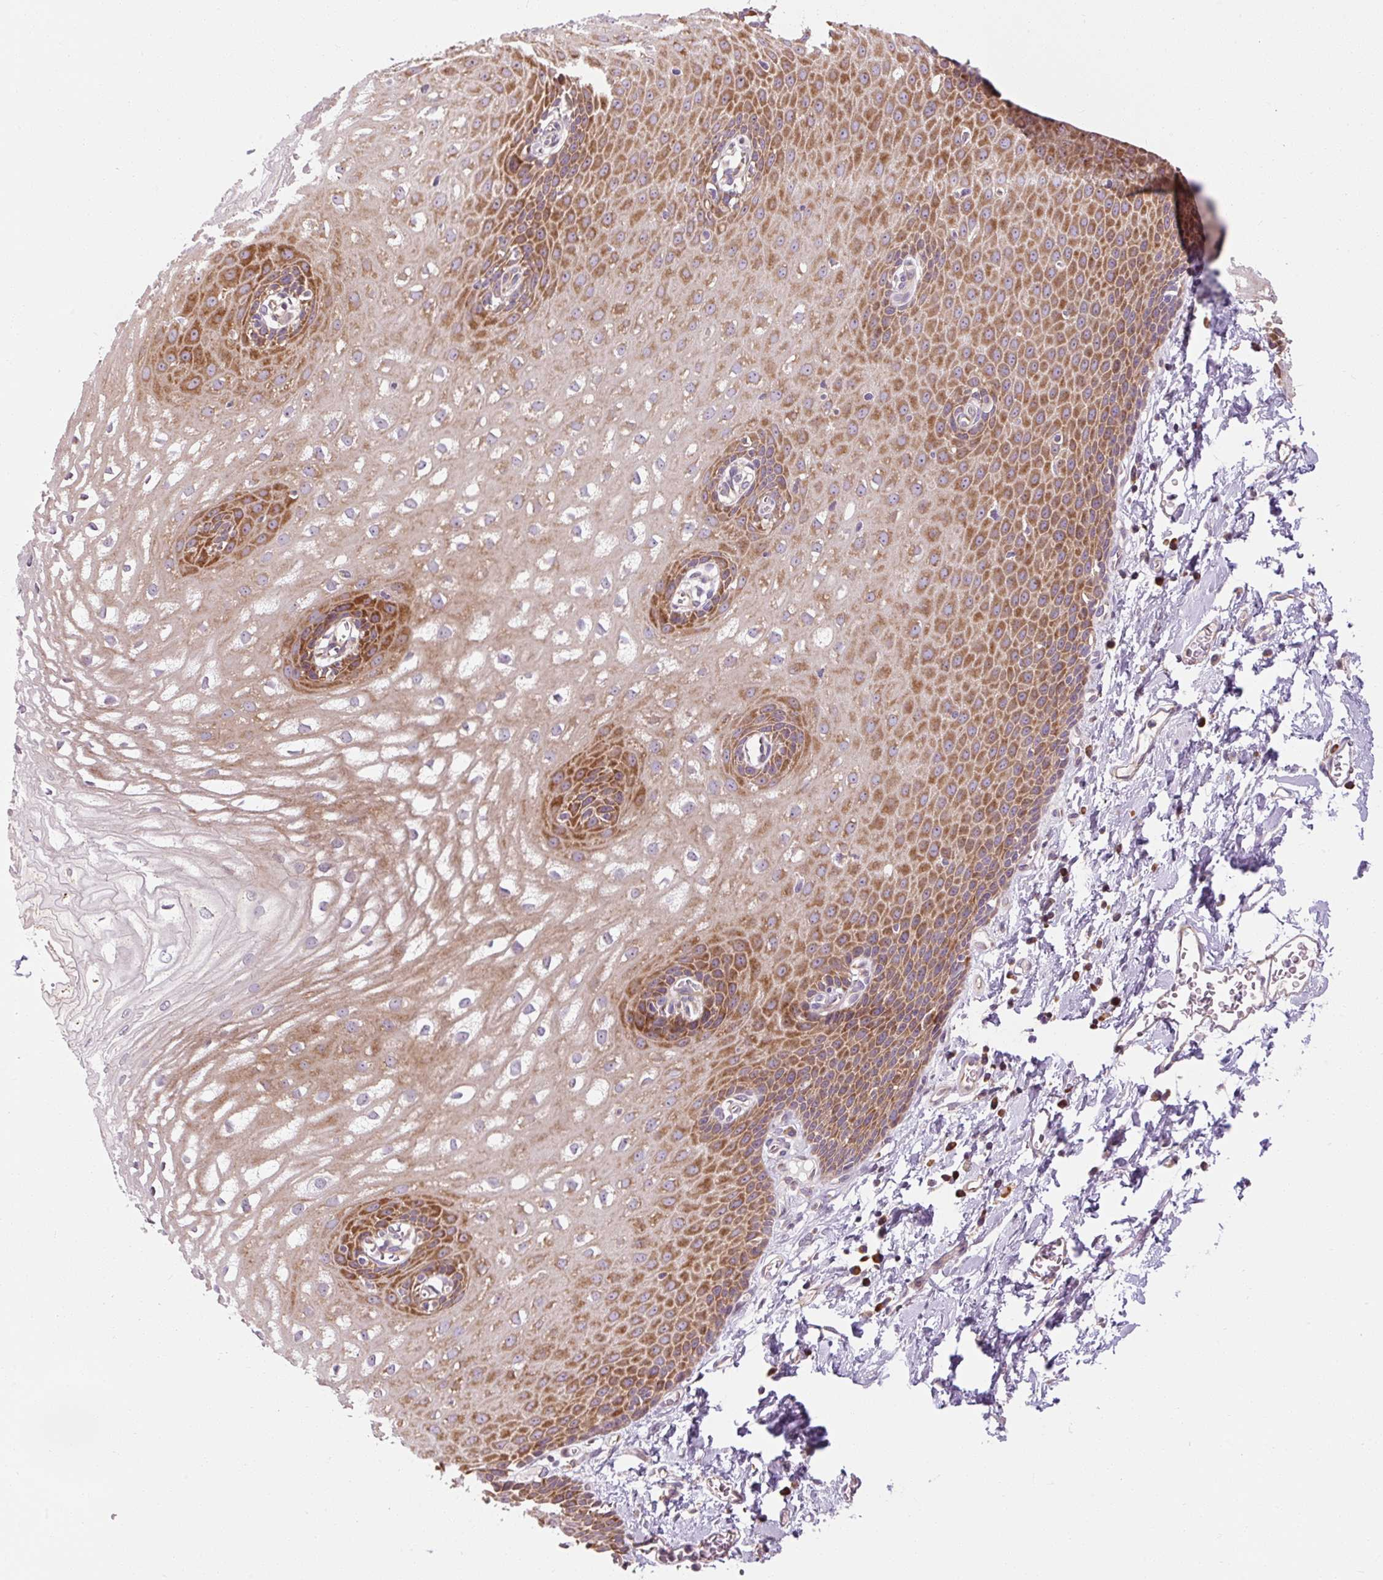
{"staining": {"intensity": "moderate", "quantity": ">75%", "location": "cytoplasmic/membranous"}, "tissue": "esophagus", "cell_type": "Squamous epithelial cells", "image_type": "normal", "snomed": [{"axis": "morphology", "description": "Normal tissue, NOS"}, {"axis": "topography", "description": "Esophagus"}], "caption": "Human esophagus stained with a brown dye exhibits moderate cytoplasmic/membranous positive staining in about >75% of squamous epithelial cells.", "gene": "PRSS48", "patient": {"sex": "male", "age": 70}}